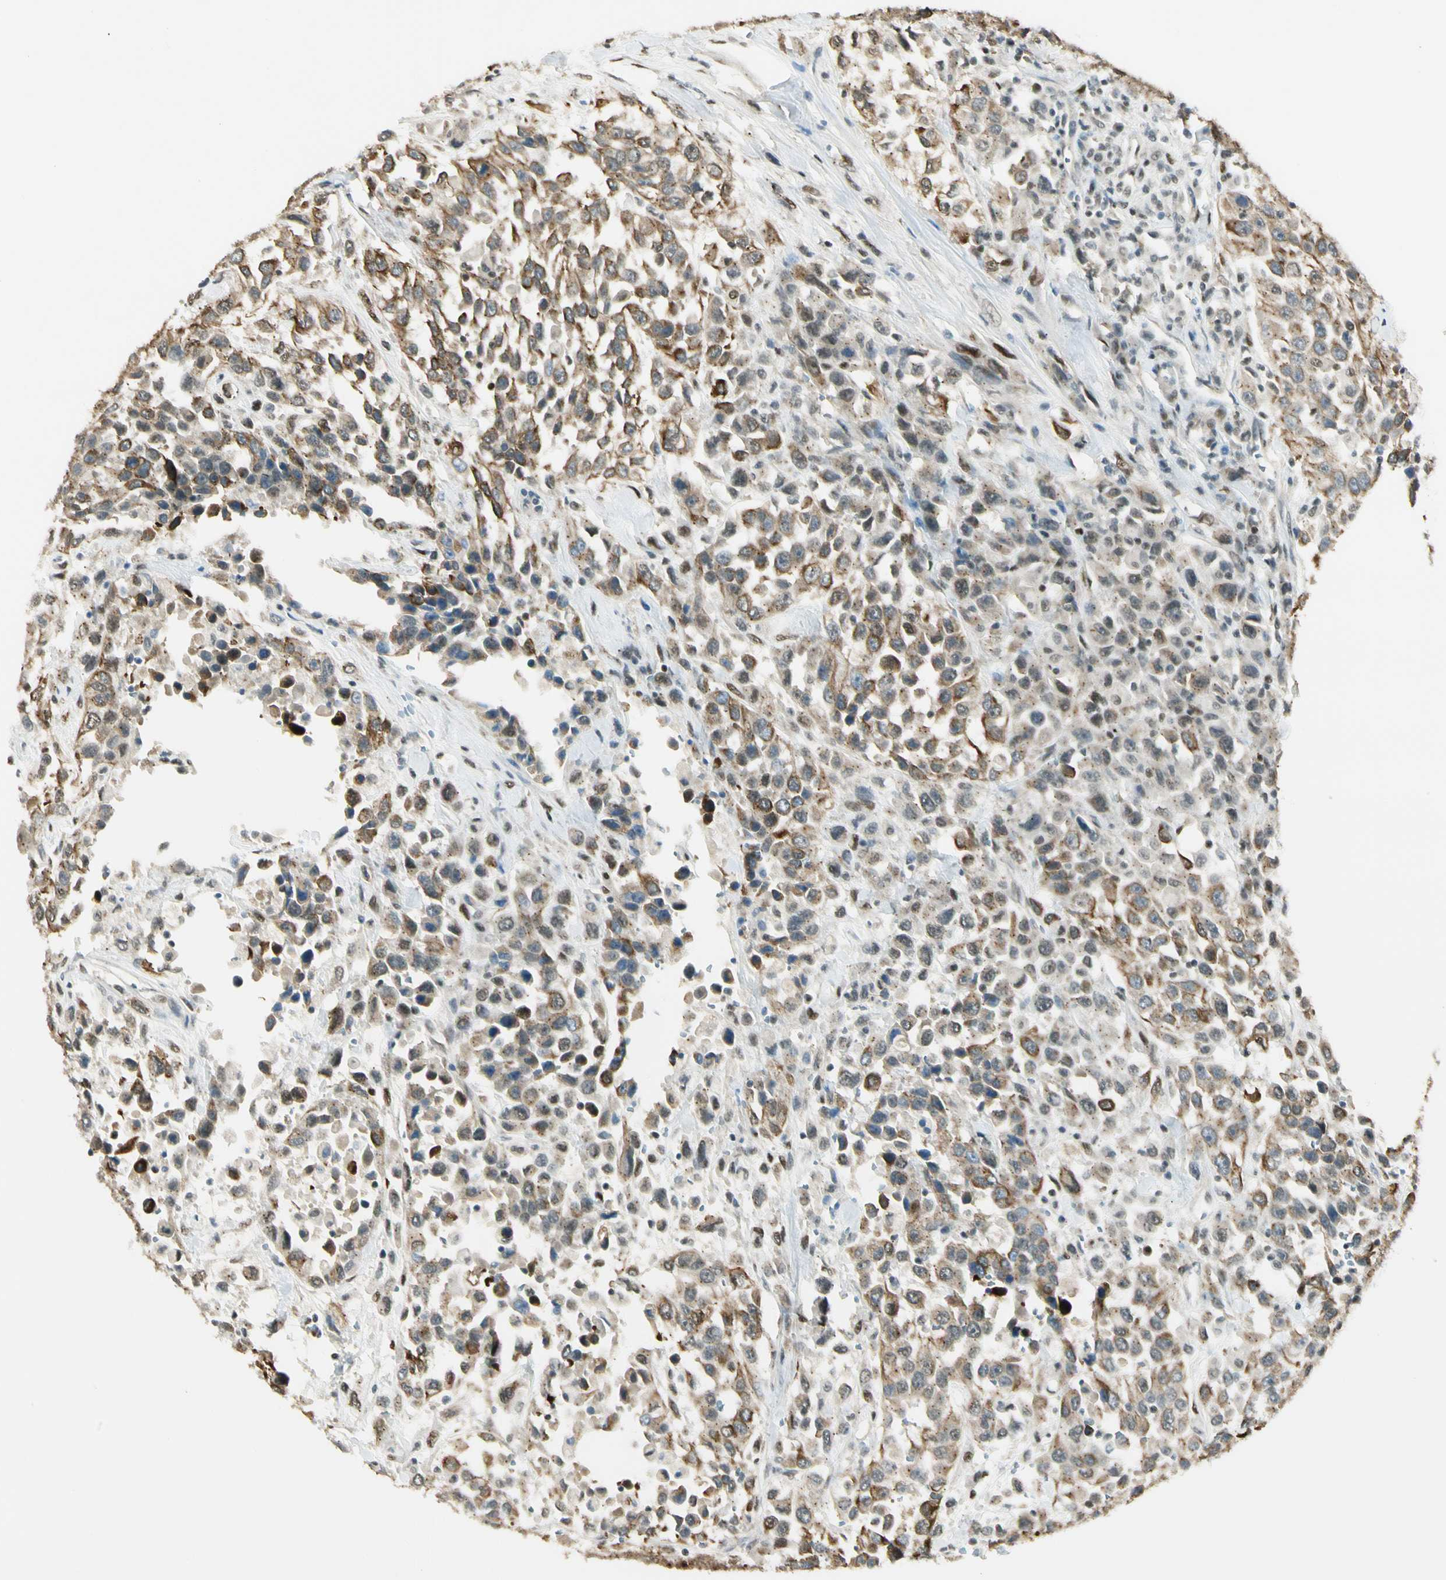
{"staining": {"intensity": "strong", "quantity": ">75%", "location": "cytoplasmic/membranous"}, "tissue": "urothelial cancer", "cell_type": "Tumor cells", "image_type": "cancer", "snomed": [{"axis": "morphology", "description": "Urothelial carcinoma, High grade"}, {"axis": "topography", "description": "Urinary bladder"}], "caption": "The photomicrograph displays staining of urothelial cancer, revealing strong cytoplasmic/membranous protein positivity (brown color) within tumor cells. (DAB = brown stain, brightfield microscopy at high magnification).", "gene": "ATXN1", "patient": {"sex": "female", "age": 80}}